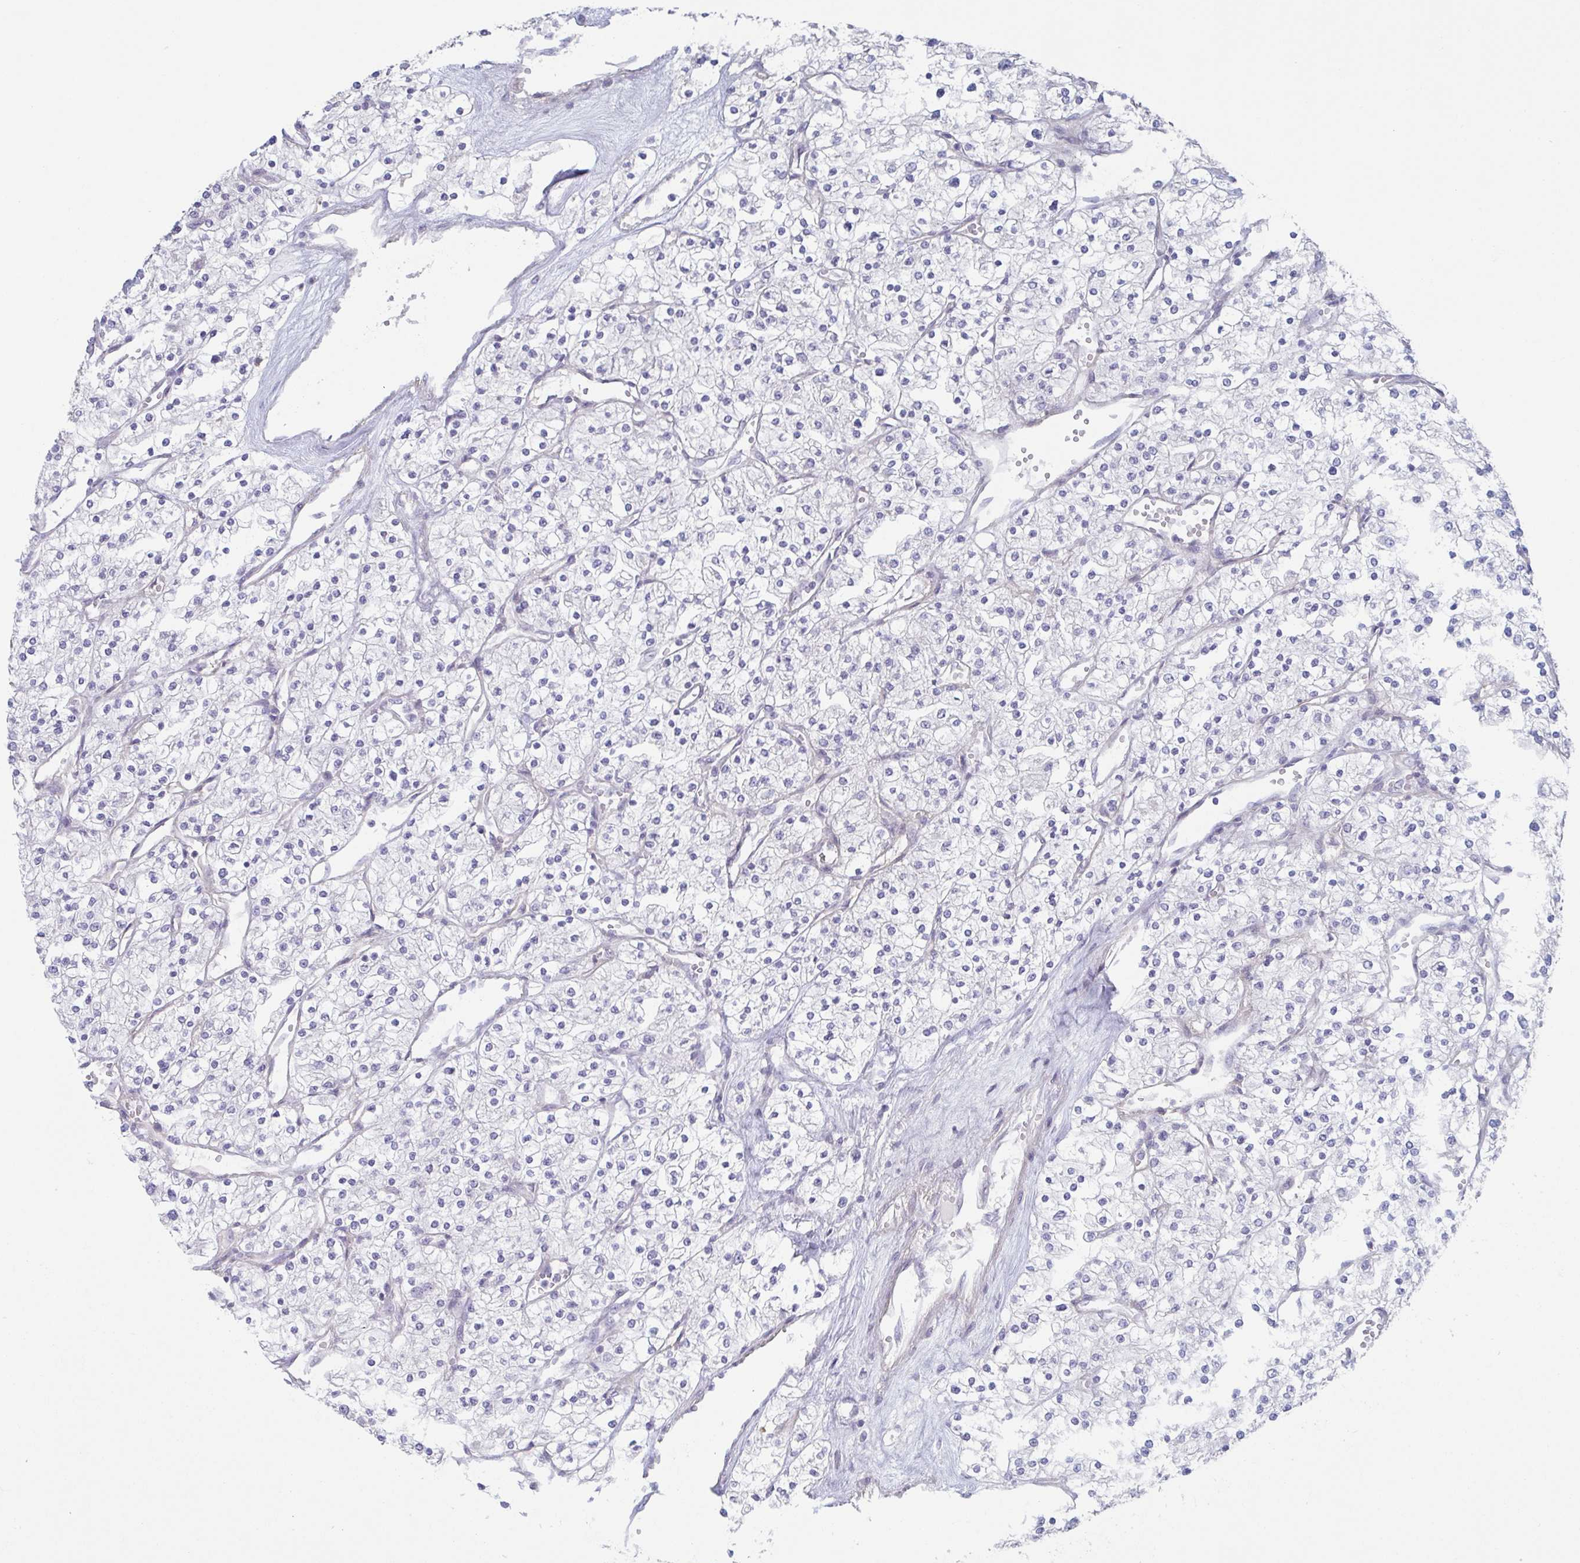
{"staining": {"intensity": "negative", "quantity": "none", "location": "none"}, "tissue": "renal cancer", "cell_type": "Tumor cells", "image_type": "cancer", "snomed": [{"axis": "morphology", "description": "Adenocarcinoma, NOS"}, {"axis": "topography", "description": "Kidney"}], "caption": "This is a image of immunohistochemistry (IHC) staining of renal adenocarcinoma, which shows no staining in tumor cells.", "gene": "STK26", "patient": {"sex": "male", "age": 80}}